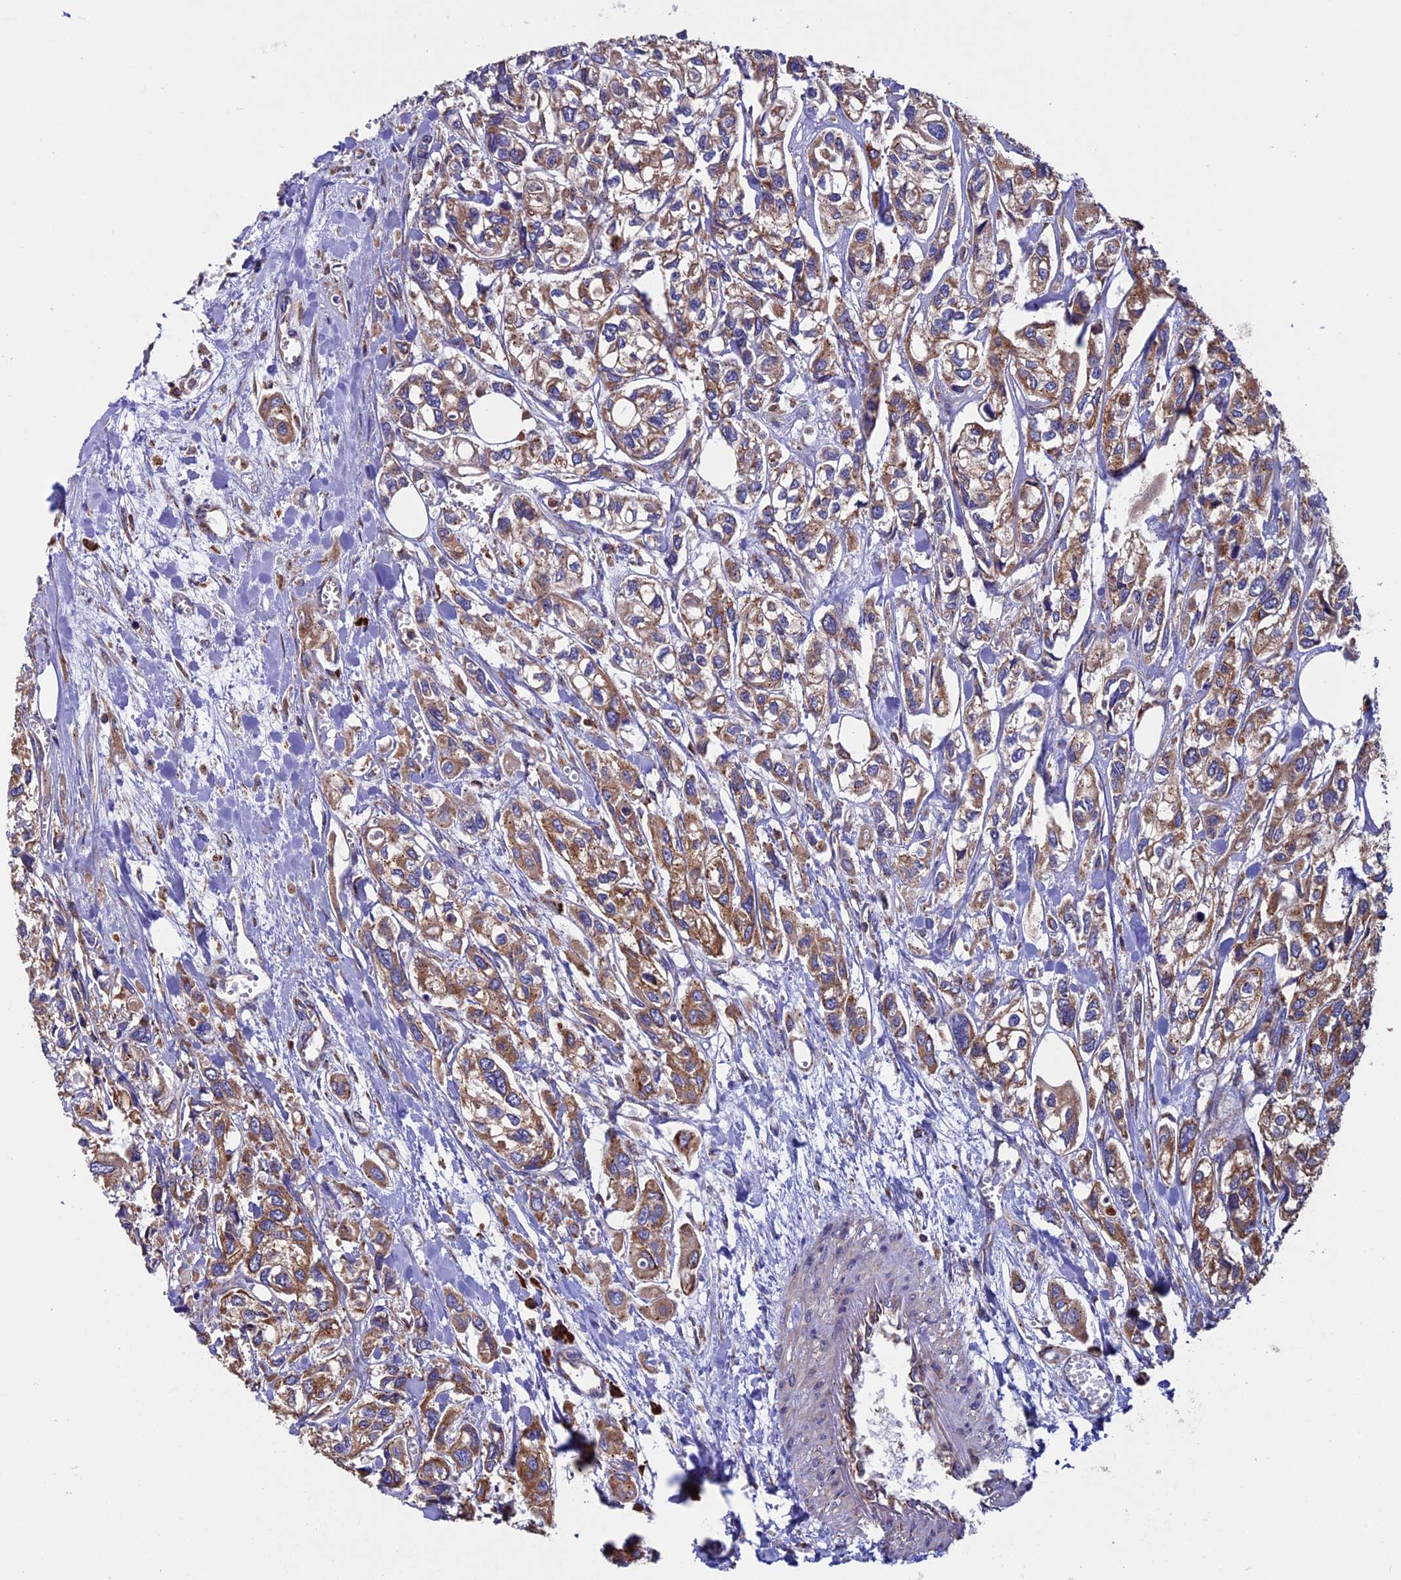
{"staining": {"intensity": "strong", "quantity": ">75%", "location": "cytoplasmic/membranous"}, "tissue": "urothelial cancer", "cell_type": "Tumor cells", "image_type": "cancer", "snomed": [{"axis": "morphology", "description": "Urothelial carcinoma, High grade"}, {"axis": "topography", "description": "Urinary bladder"}], "caption": "Brown immunohistochemical staining in human high-grade urothelial carcinoma demonstrates strong cytoplasmic/membranous positivity in about >75% of tumor cells.", "gene": "BTBD3", "patient": {"sex": "male", "age": 67}}